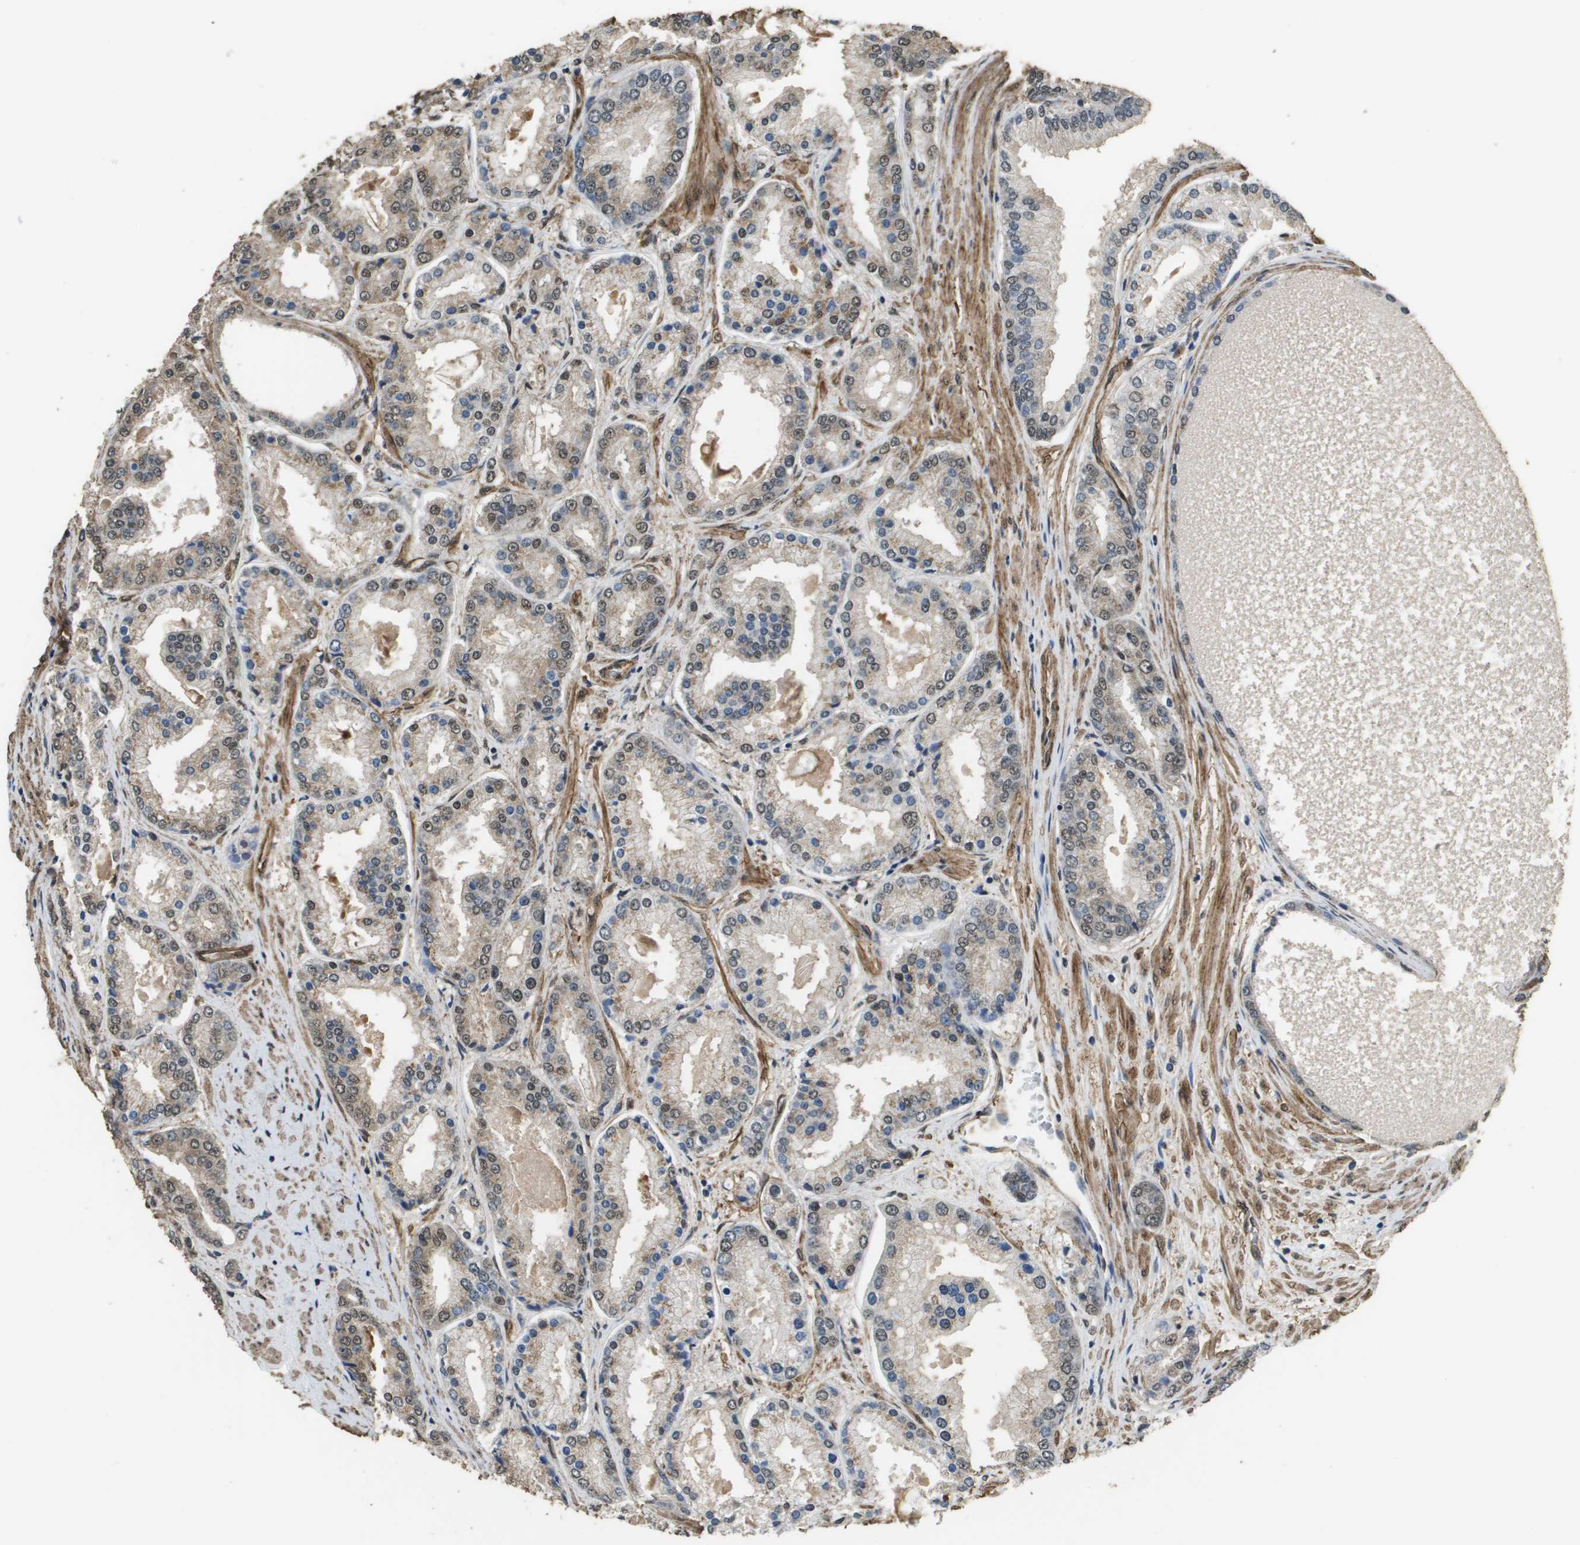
{"staining": {"intensity": "moderate", "quantity": "<25%", "location": "cytoplasmic/membranous,nuclear"}, "tissue": "prostate cancer", "cell_type": "Tumor cells", "image_type": "cancer", "snomed": [{"axis": "morphology", "description": "Adenocarcinoma, High grade"}, {"axis": "topography", "description": "Prostate"}], "caption": "Protein expression analysis of prostate cancer (adenocarcinoma (high-grade)) shows moderate cytoplasmic/membranous and nuclear expression in approximately <25% of tumor cells.", "gene": "AAMP", "patient": {"sex": "male", "age": 59}}